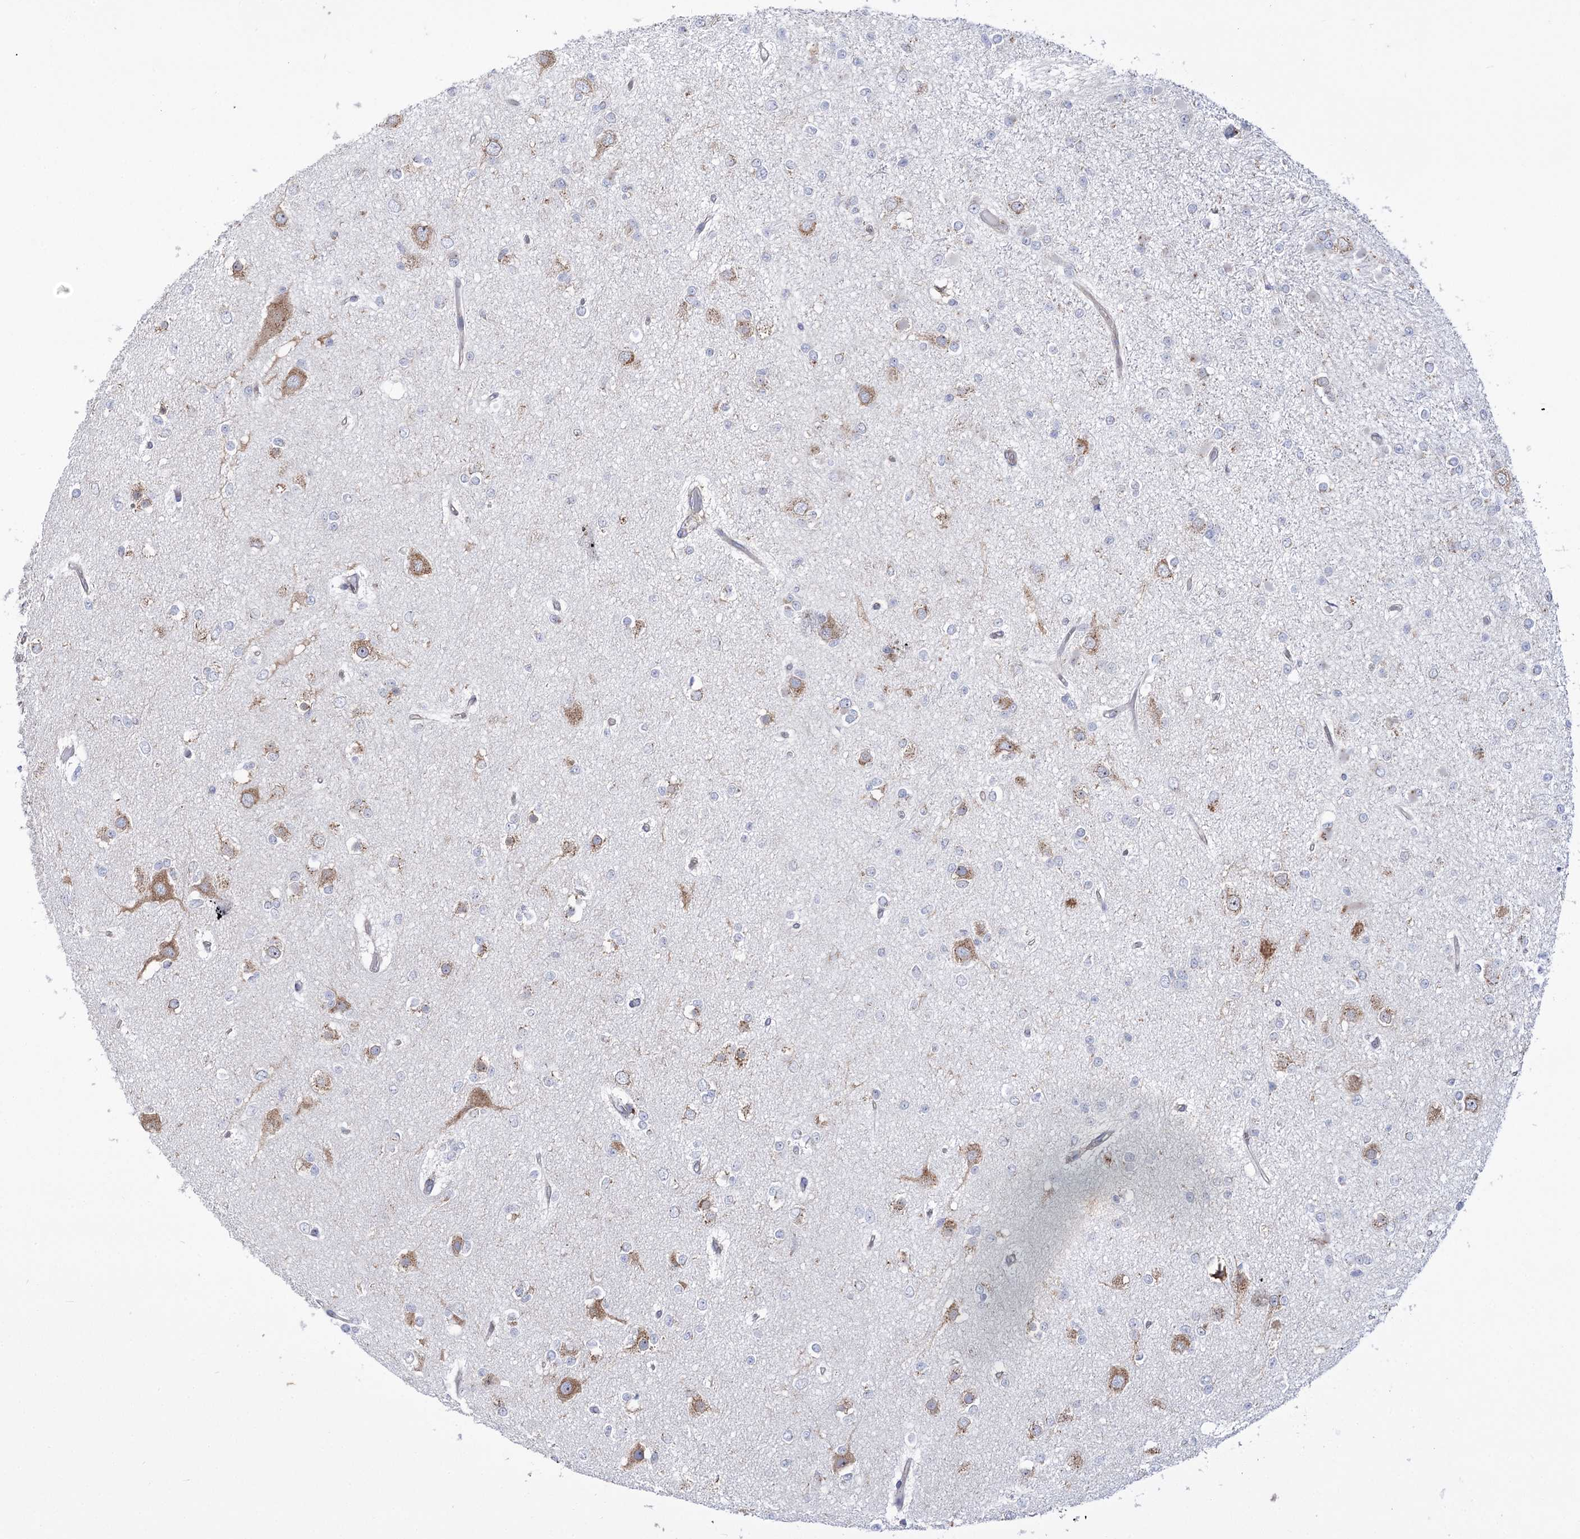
{"staining": {"intensity": "negative", "quantity": "none", "location": "none"}, "tissue": "glioma", "cell_type": "Tumor cells", "image_type": "cancer", "snomed": [{"axis": "morphology", "description": "Glioma, malignant, Low grade"}, {"axis": "topography", "description": "Brain"}], "caption": "This is a histopathology image of immunohistochemistry (IHC) staining of low-grade glioma (malignant), which shows no positivity in tumor cells.", "gene": "ZNF622", "patient": {"sex": "female", "age": 22}}